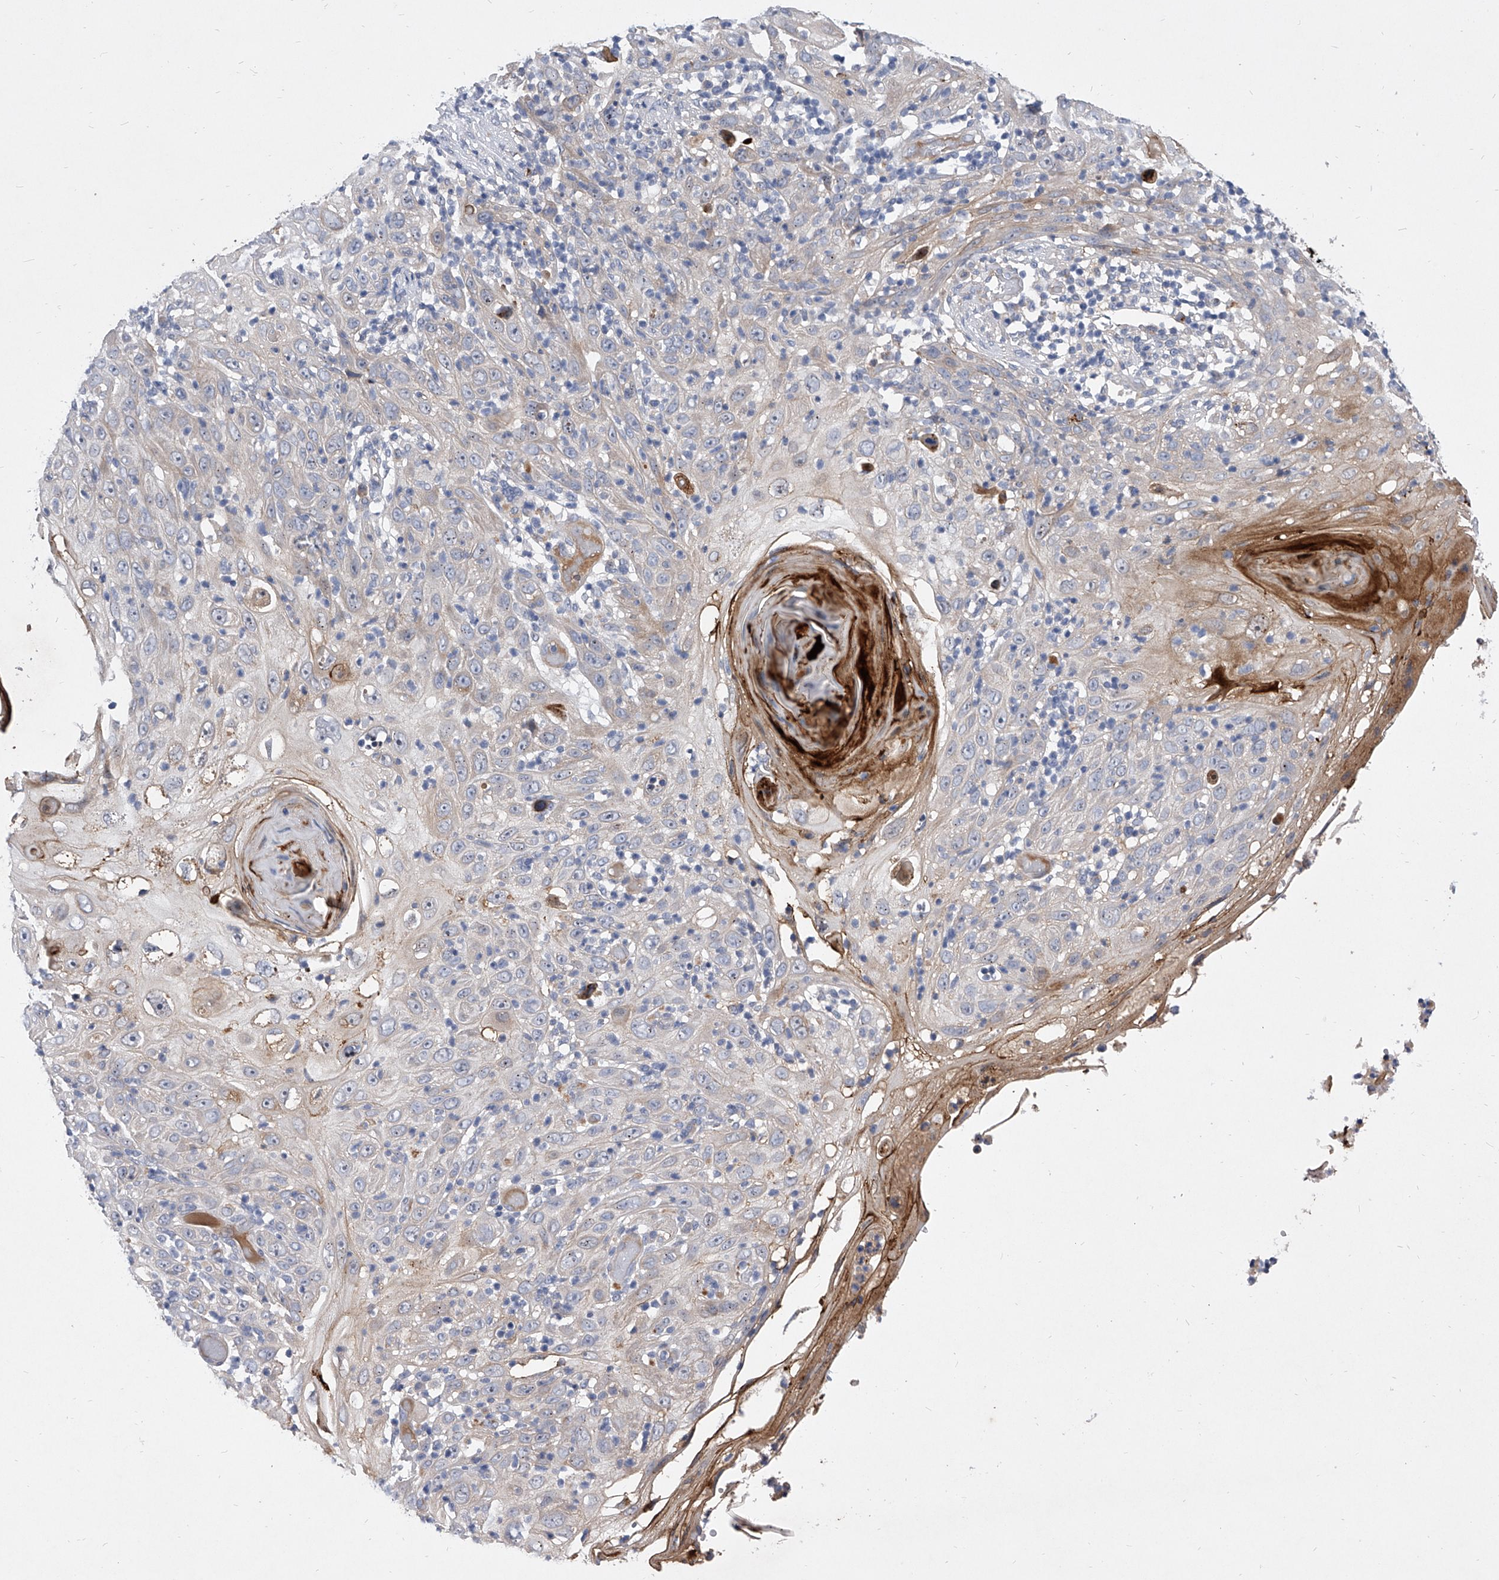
{"staining": {"intensity": "strong", "quantity": "<25%", "location": "cytoplasmic/membranous"}, "tissue": "skin cancer", "cell_type": "Tumor cells", "image_type": "cancer", "snomed": [{"axis": "morphology", "description": "Squamous cell carcinoma, NOS"}, {"axis": "topography", "description": "Skin"}], "caption": "The histopathology image displays staining of squamous cell carcinoma (skin), revealing strong cytoplasmic/membranous protein positivity (brown color) within tumor cells. The staining was performed using DAB (3,3'-diaminobenzidine), with brown indicating positive protein expression. Nuclei are stained blue with hematoxylin.", "gene": "MINDY4", "patient": {"sex": "female", "age": 88}}